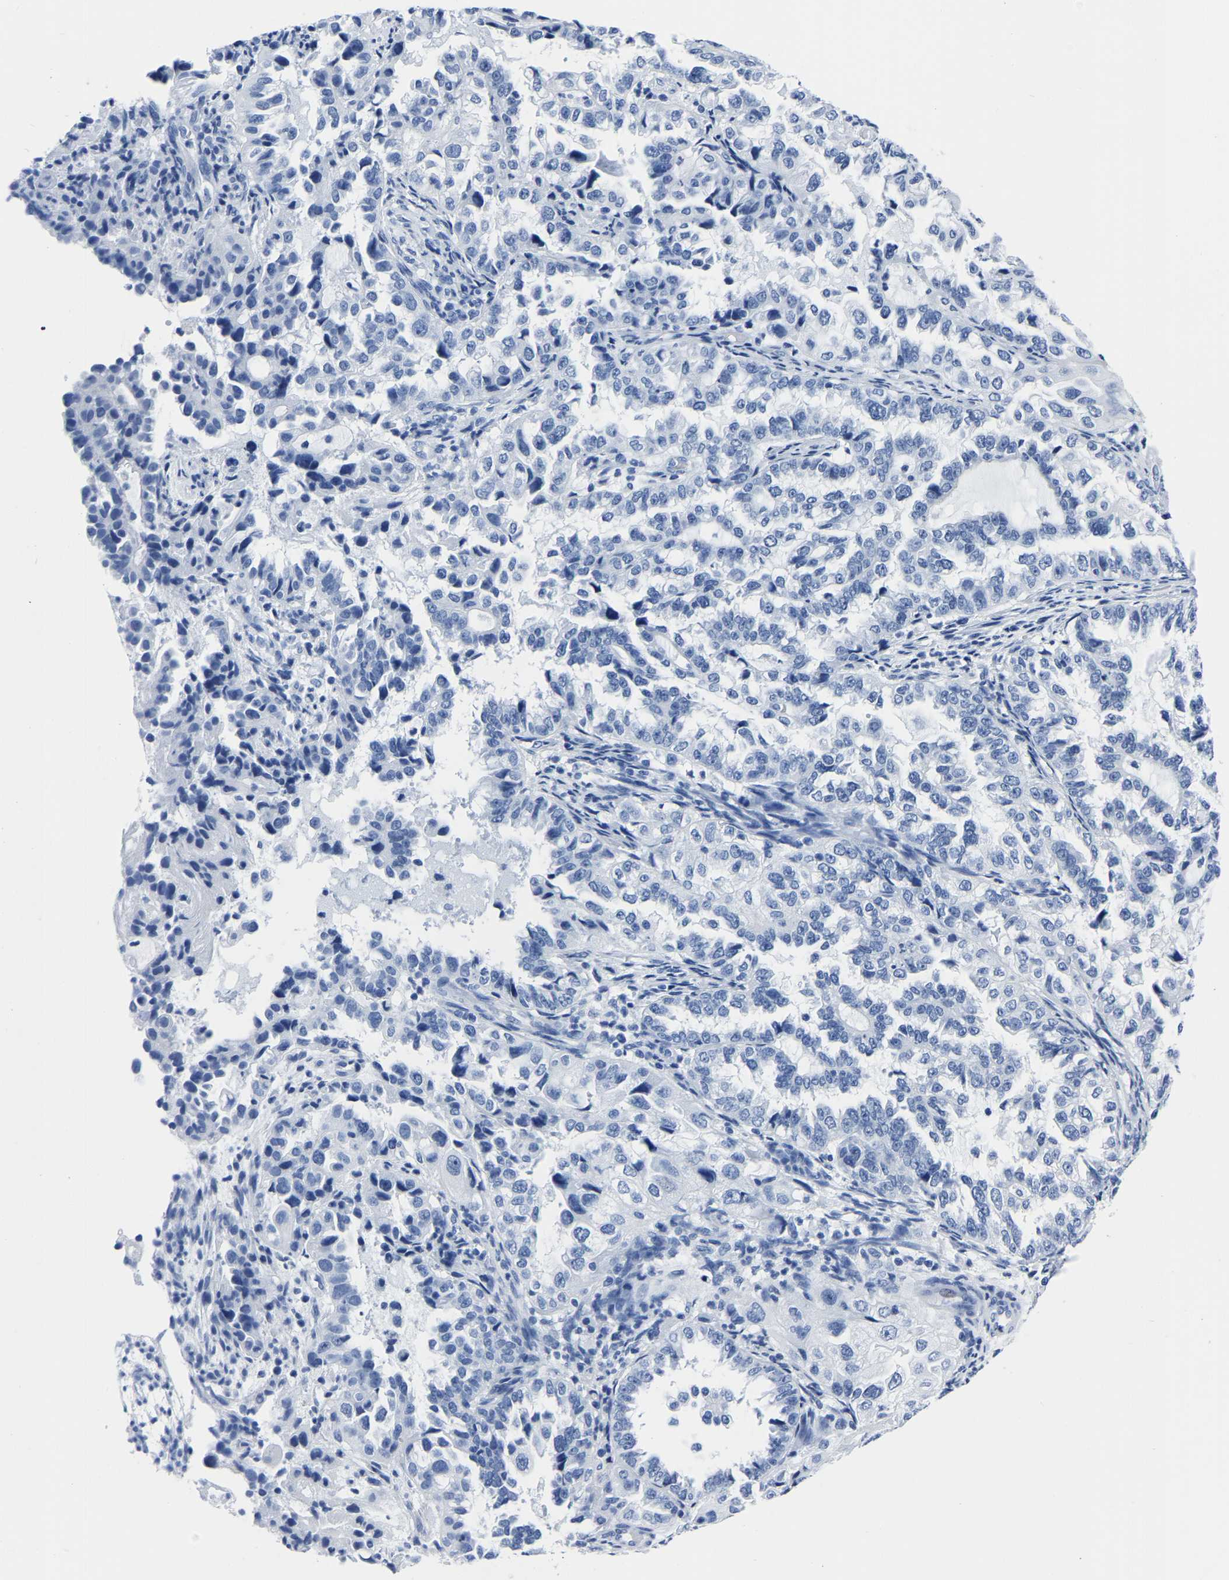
{"staining": {"intensity": "negative", "quantity": "none", "location": "none"}, "tissue": "endometrial cancer", "cell_type": "Tumor cells", "image_type": "cancer", "snomed": [{"axis": "morphology", "description": "Adenocarcinoma, NOS"}, {"axis": "topography", "description": "Endometrium"}], "caption": "The histopathology image exhibits no staining of tumor cells in endometrial adenocarcinoma.", "gene": "IMPG2", "patient": {"sex": "female", "age": 85}}